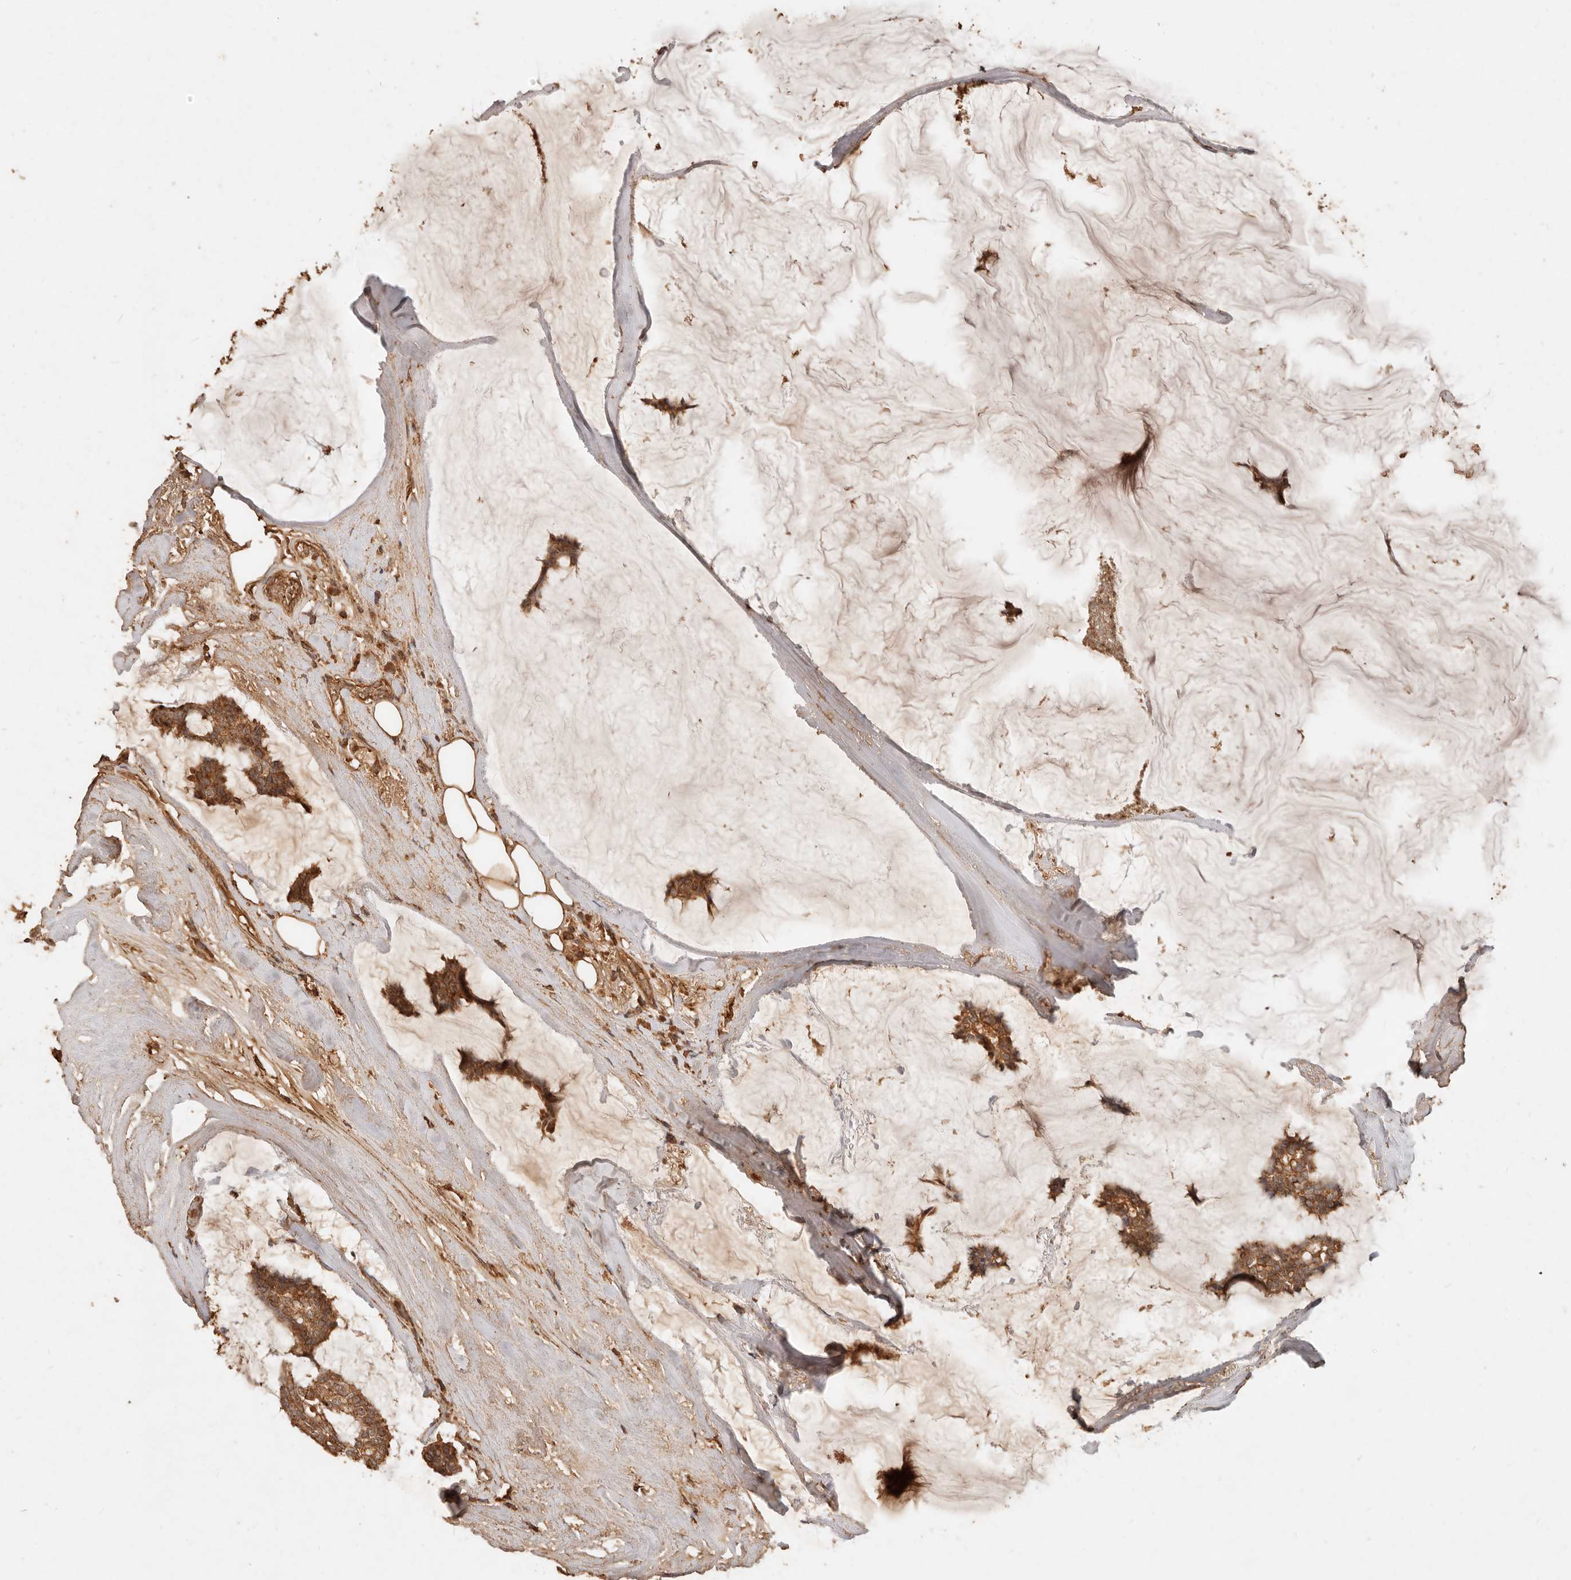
{"staining": {"intensity": "moderate", "quantity": ">75%", "location": "cytoplasmic/membranous"}, "tissue": "breast cancer", "cell_type": "Tumor cells", "image_type": "cancer", "snomed": [{"axis": "morphology", "description": "Duct carcinoma"}, {"axis": "topography", "description": "Breast"}], "caption": "Breast cancer tissue demonstrates moderate cytoplasmic/membranous staining in approximately >75% of tumor cells, visualized by immunohistochemistry.", "gene": "FAM180B", "patient": {"sex": "female", "age": 93}}